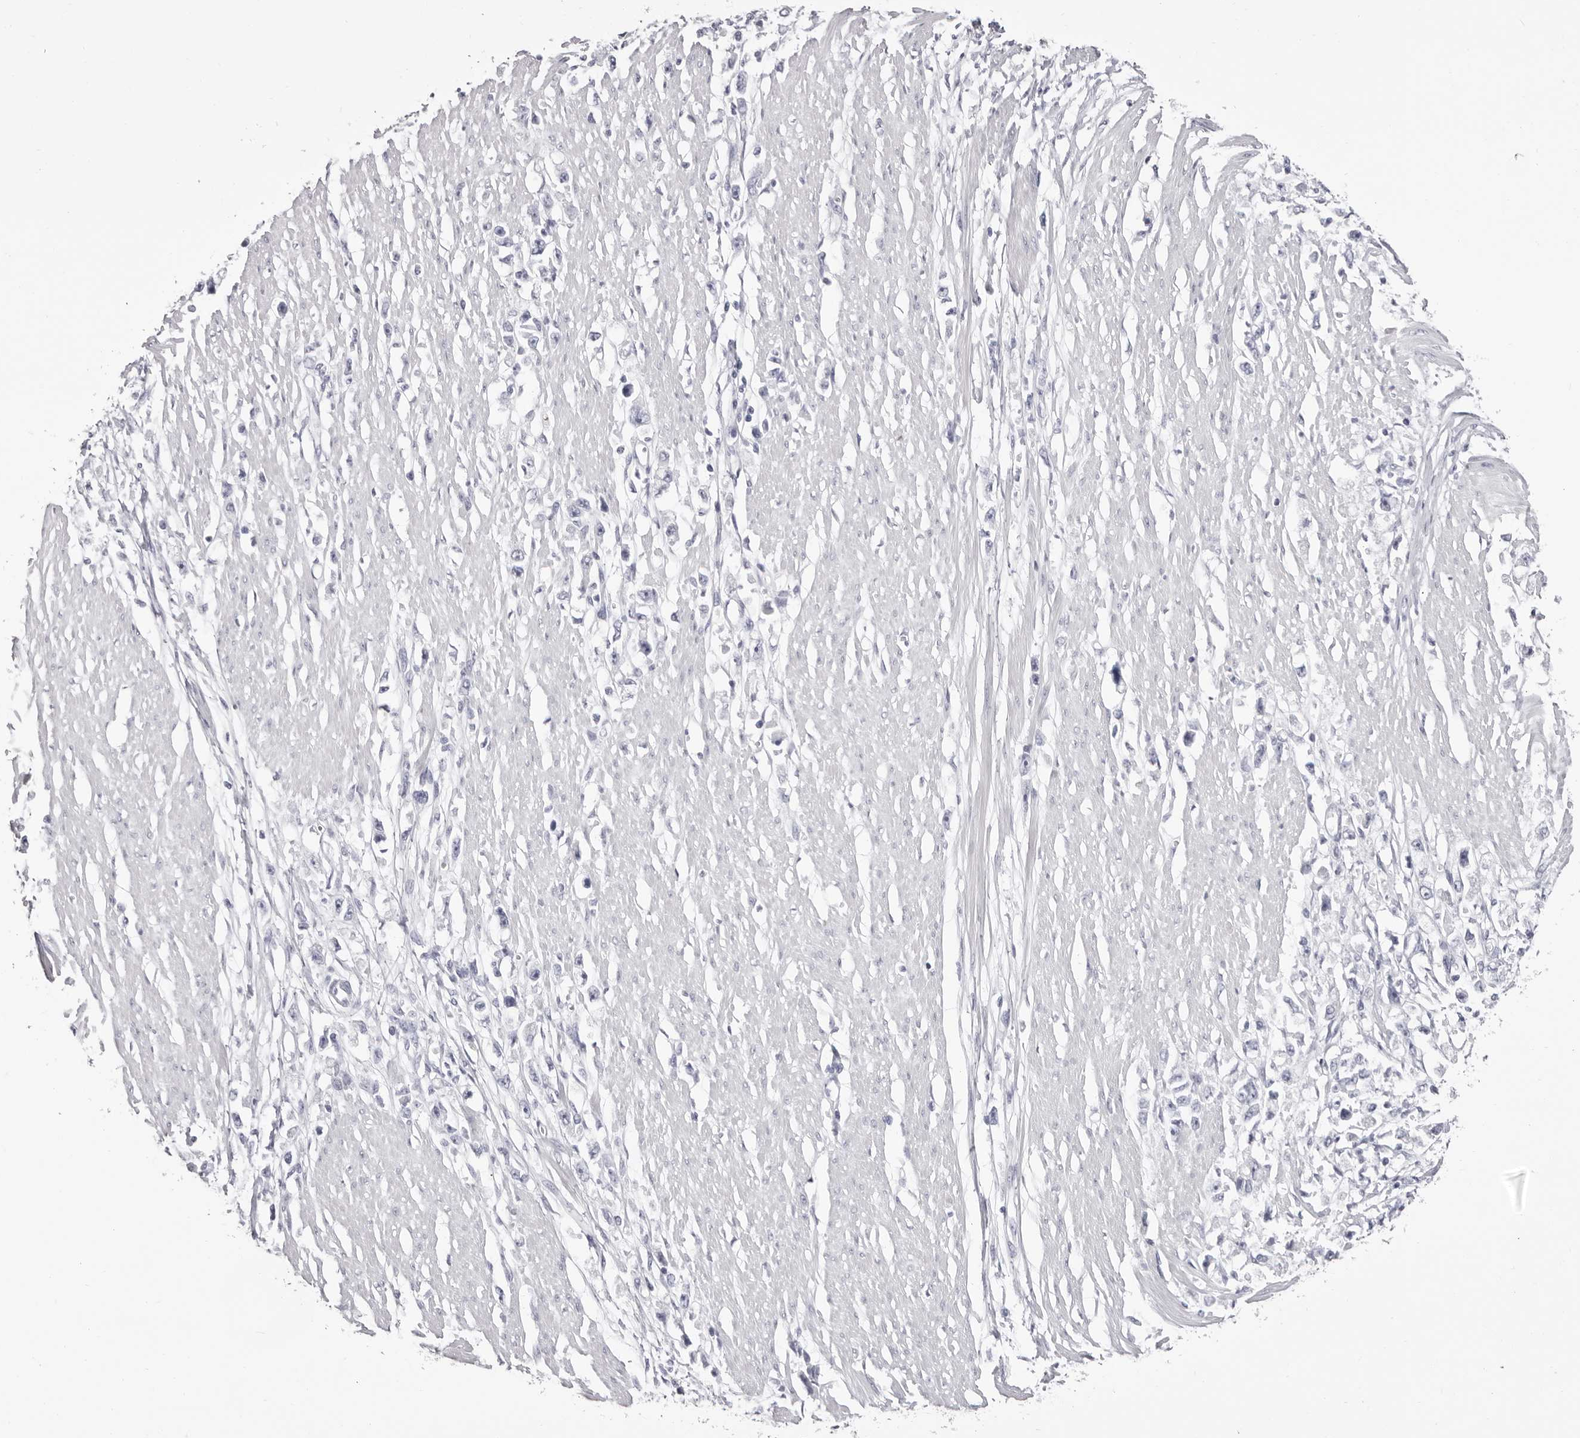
{"staining": {"intensity": "negative", "quantity": "none", "location": "none"}, "tissue": "stomach cancer", "cell_type": "Tumor cells", "image_type": "cancer", "snomed": [{"axis": "morphology", "description": "Adenocarcinoma, NOS"}, {"axis": "topography", "description": "Stomach"}], "caption": "This is a histopathology image of immunohistochemistry staining of stomach adenocarcinoma, which shows no positivity in tumor cells.", "gene": "LPO", "patient": {"sex": "female", "age": 59}}